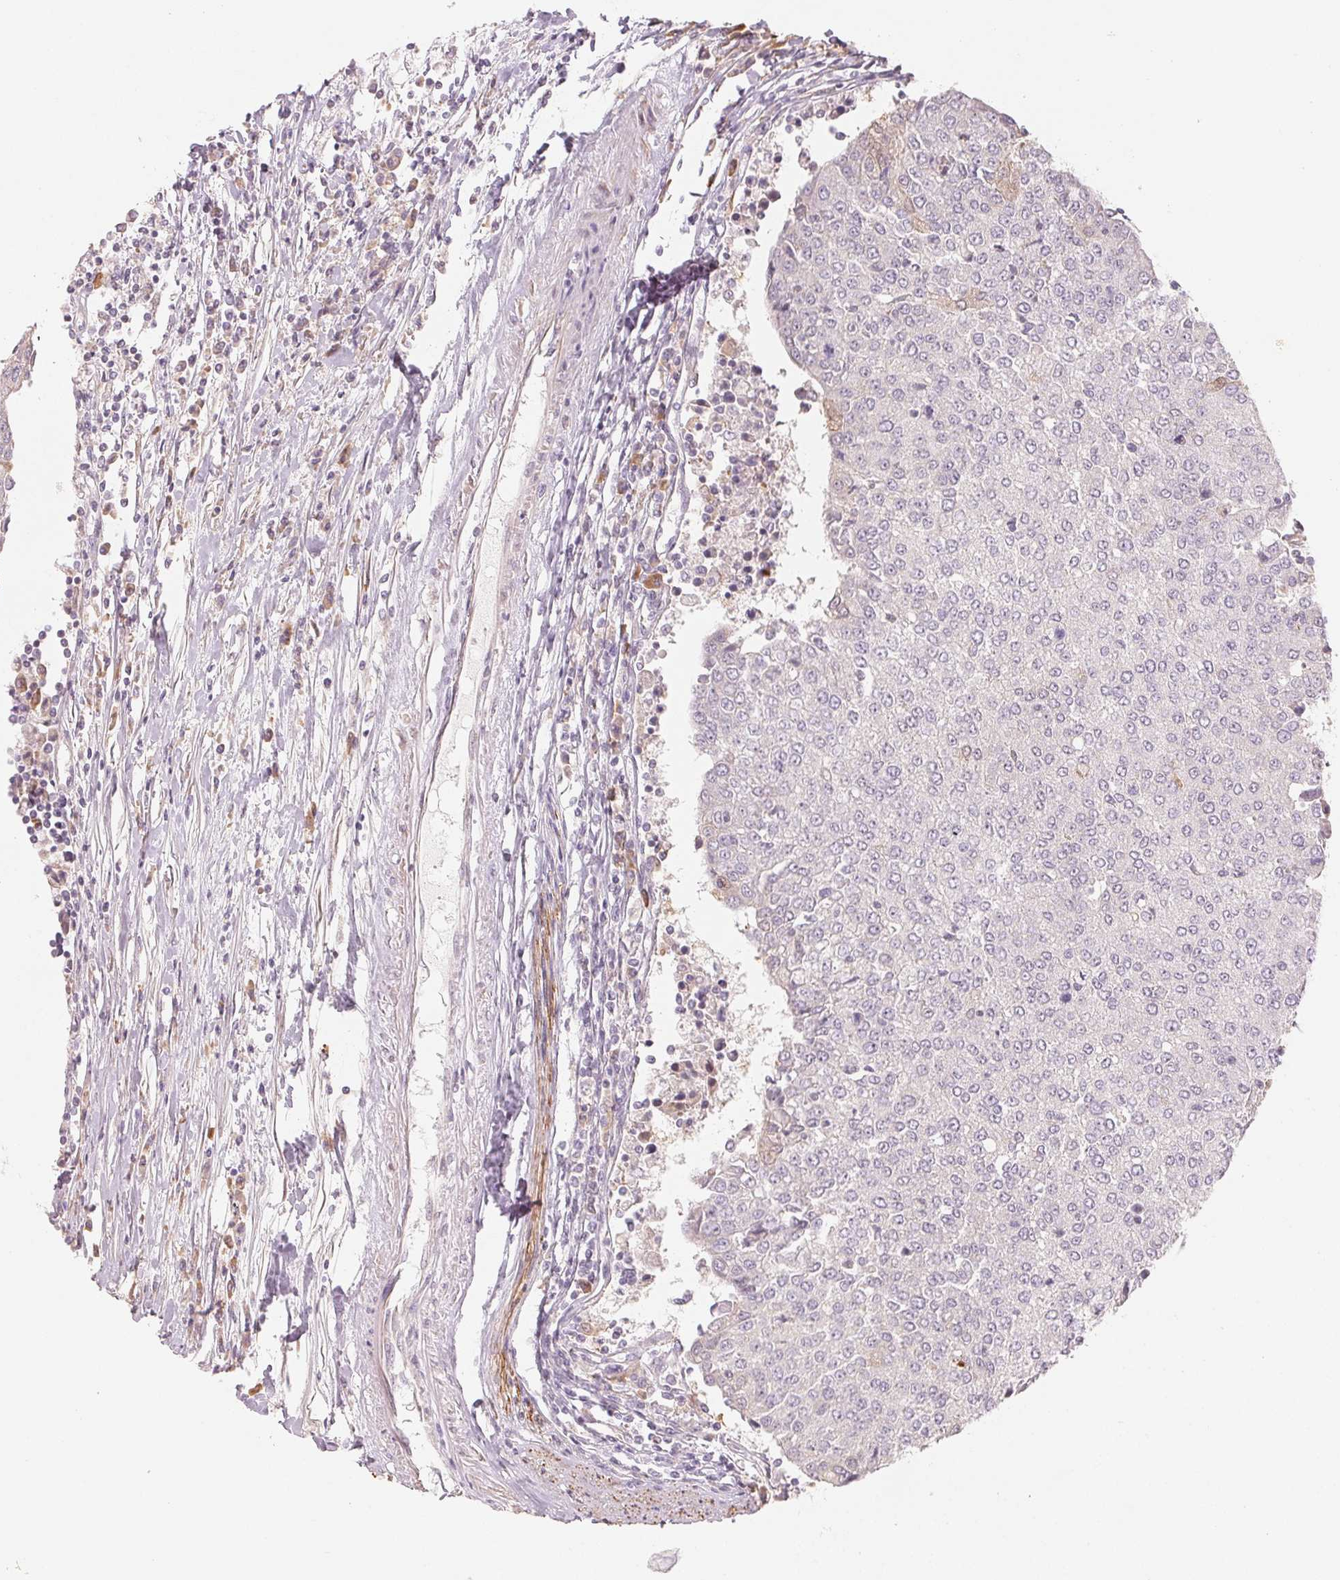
{"staining": {"intensity": "negative", "quantity": "none", "location": "none"}, "tissue": "urothelial cancer", "cell_type": "Tumor cells", "image_type": "cancer", "snomed": [{"axis": "morphology", "description": "Urothelial carcinoma, High grade"}, {"axis": "topography", "description": "Urinary bladder"}], "caption": "The histopathology image displays no significant positivity in tumor cells of urothelial cancer.", "gene": "DENND2C", "patient": {"sex": "female", "age": 85}}